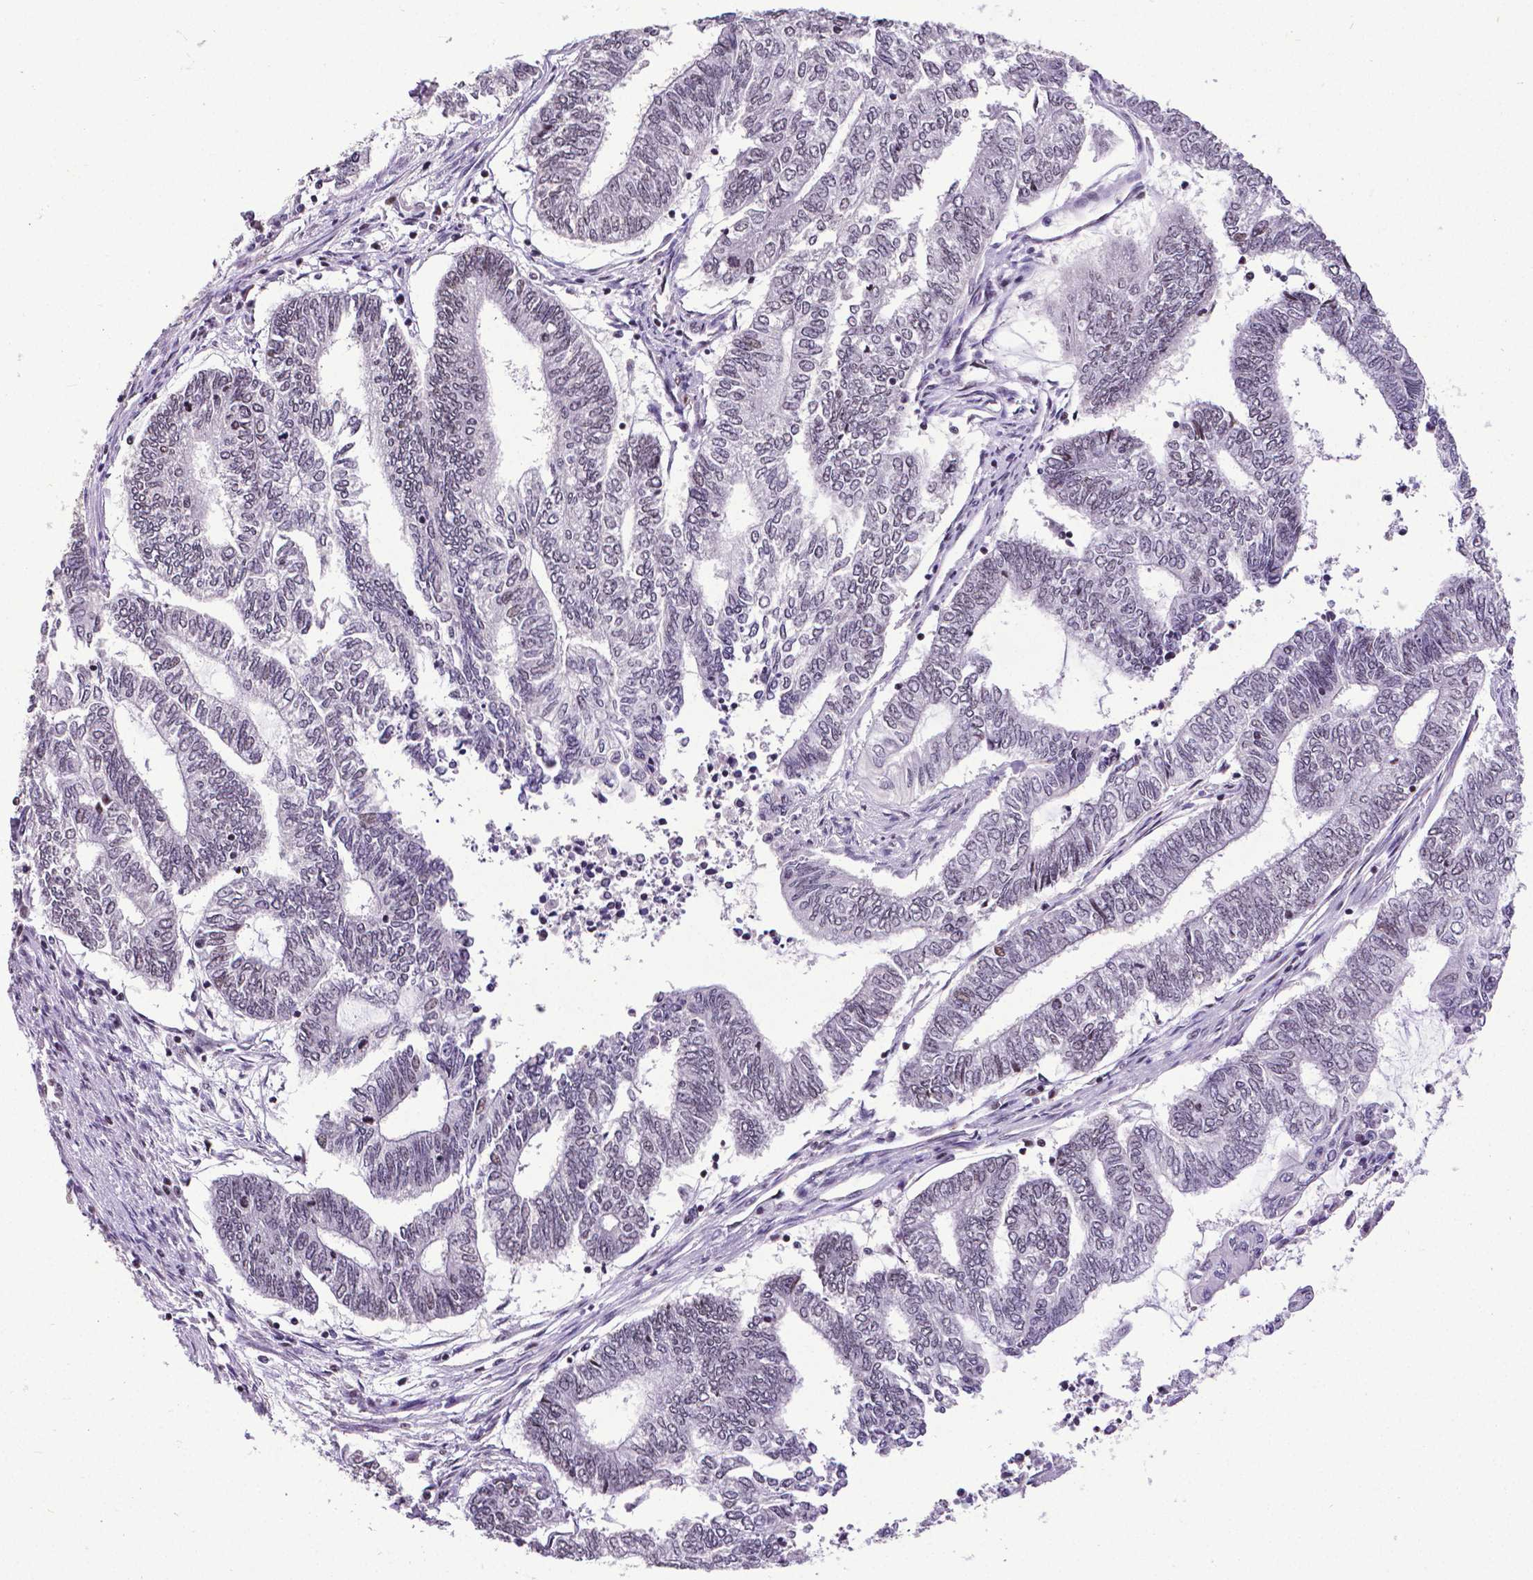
{"staining": {"intensity": "negative", "quantity": "none", "location": "none"}, "tissue": "endometrial cancer", "cell_type": "Tumor cells", "image_type": "cancer", "snomed": [{"axis": "morphology", "description": "Adenocarcinoma, NOS"}, {"axis": "topography", "description": "Uterus"}, {"axis": "topography", "description": "Endometrium"}], "caption": "Micrograph shows no protein expression in tumor cells of endometrial cancer tissue.", "gene": "CTCF", "patient": {"sex": "female", "age": 70}}